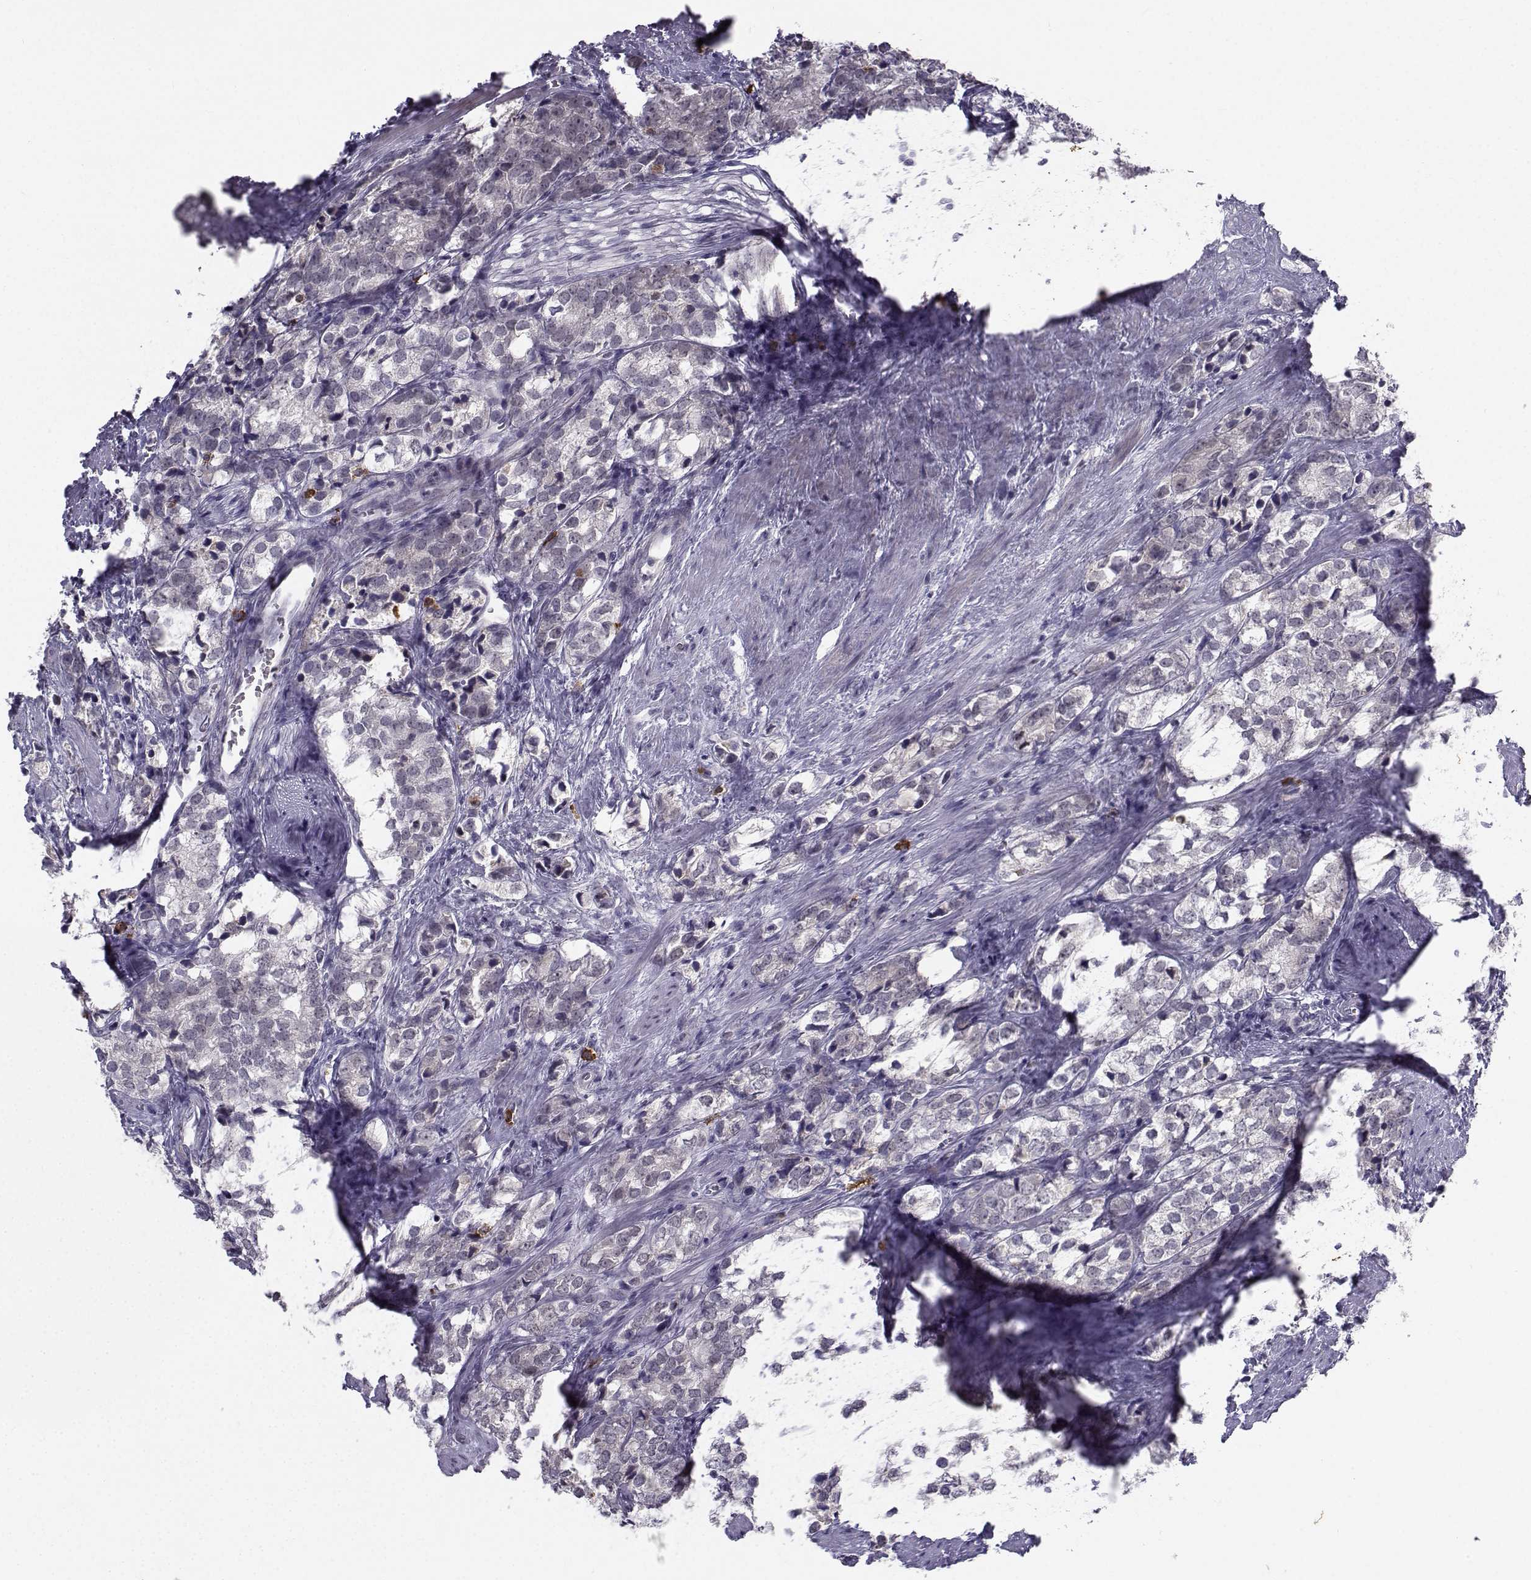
{"staining": {"intensity": "negative", "quantity": "none", "location": "none"}, "tissue": "prostate cancer", "cell_type": "Tumor cells", "image_type": "cancer", "snomed": [{"axis": "morphology", "description": "Adenocarcinoma, NOS"}, {"axis": "topography", "description": "Prostate and seminal vesicle, NOS"}], "caption": "Immunohistochemistry histopathology image of prostate cancer (adenocarcinoma) stained for a protein (brown), which demonstrates no expression in tumor cells. The staining was performed using DAB to visualize the protein expression in brown, while the nuclei were stained in blue with hematoxylin (Magnification: 20x).", "gene": "LRP8", "patient": {"sex": "male", "age": 63}}